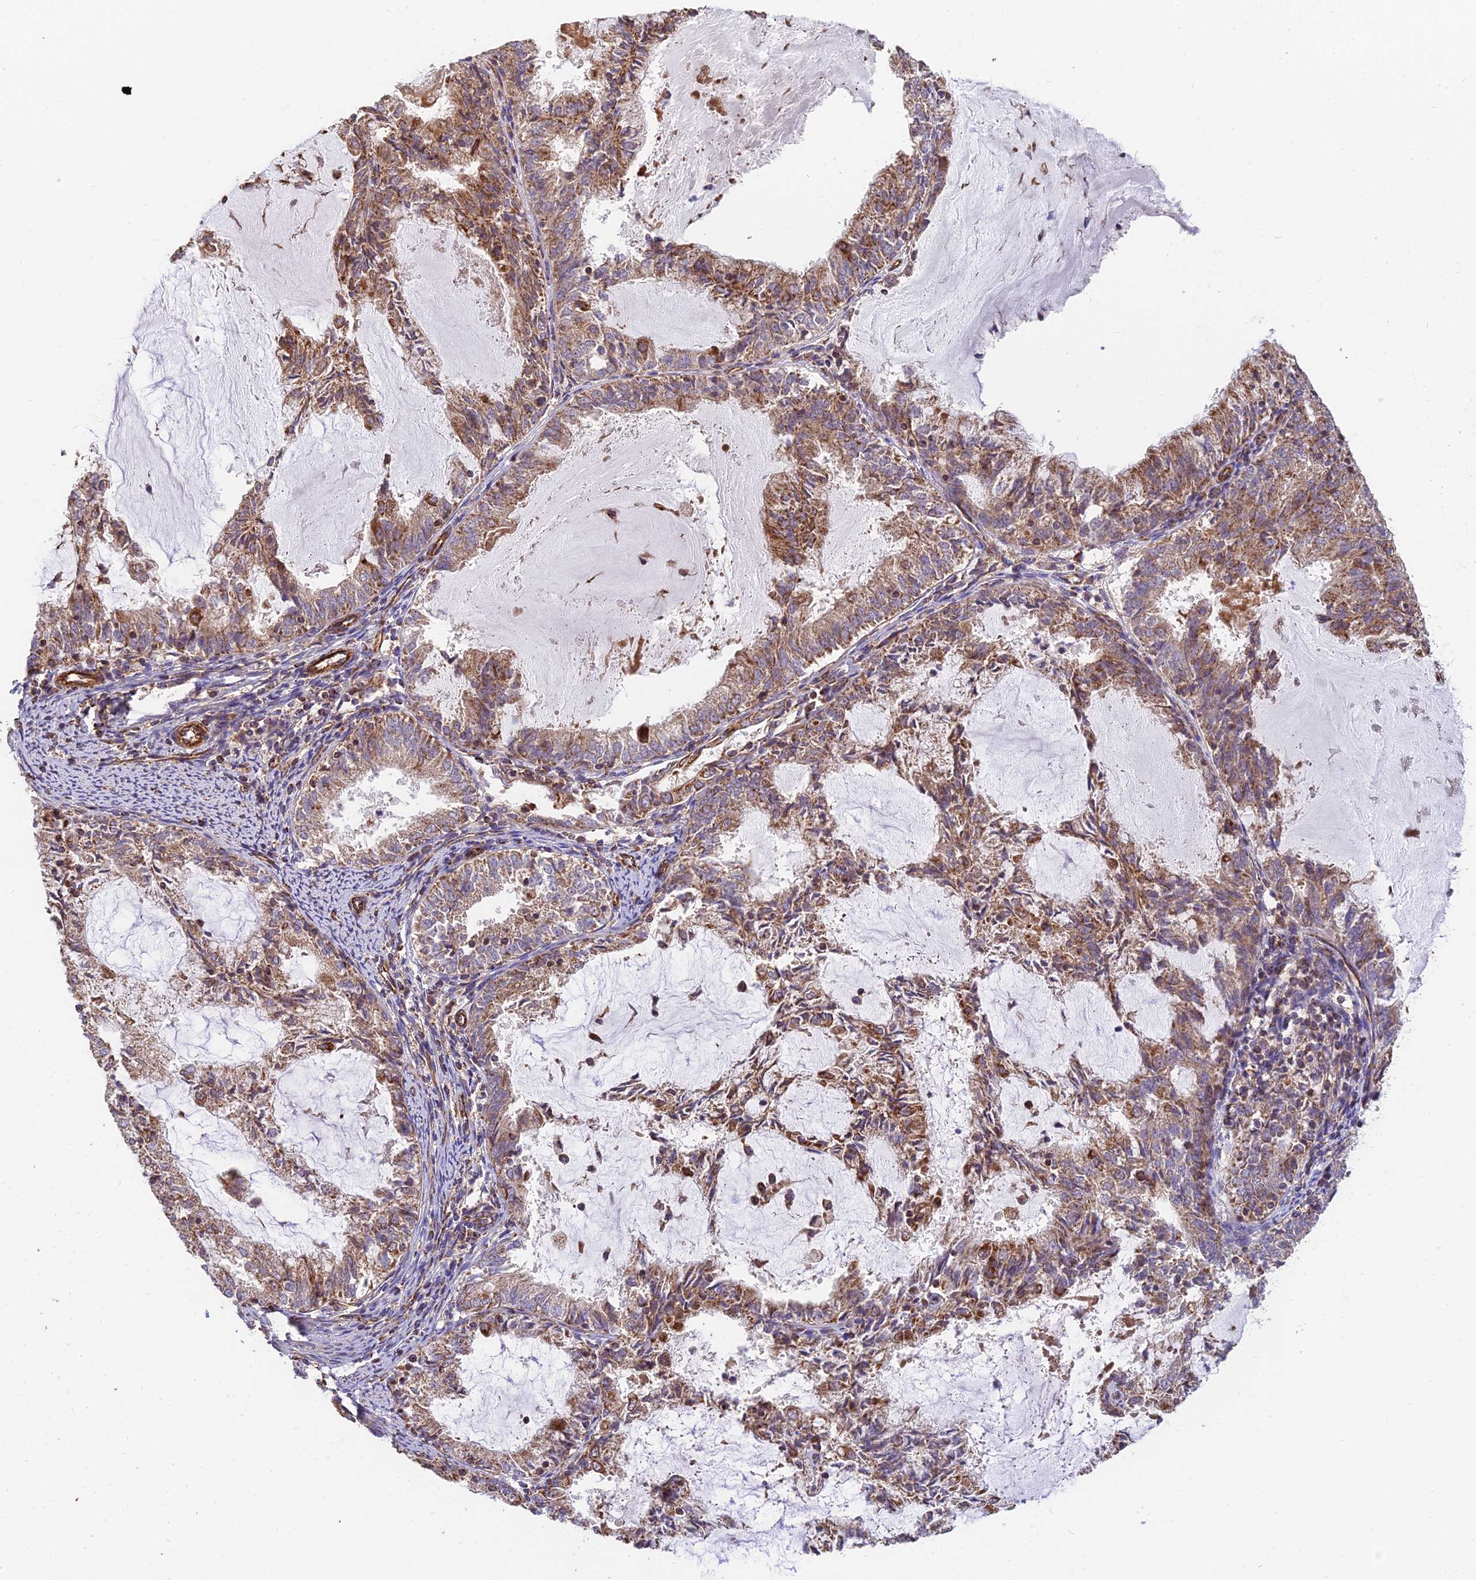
{"staining": {"intensity": "moderate", "quantity": ">75%", "location": "cytoplasmic/membranous"}, "tissue": "endometrial cancer", "cell_type": "Tumor cells", "image_type": "cancer", "snomed": [{"axis": "morphology", "description": "Adenocarcinoma, NOS"}, {"axis": "topography", "description": "Endometrium"}], "caption": "Immunohistochemical staining of adenocarcinoma (endometrial) reveals moderate cytoplasmic/membranous protein staining in approximately >75% of tumor cells.", "gene": "DSTYK", "patient": {"sex": "female", "age": 57}}